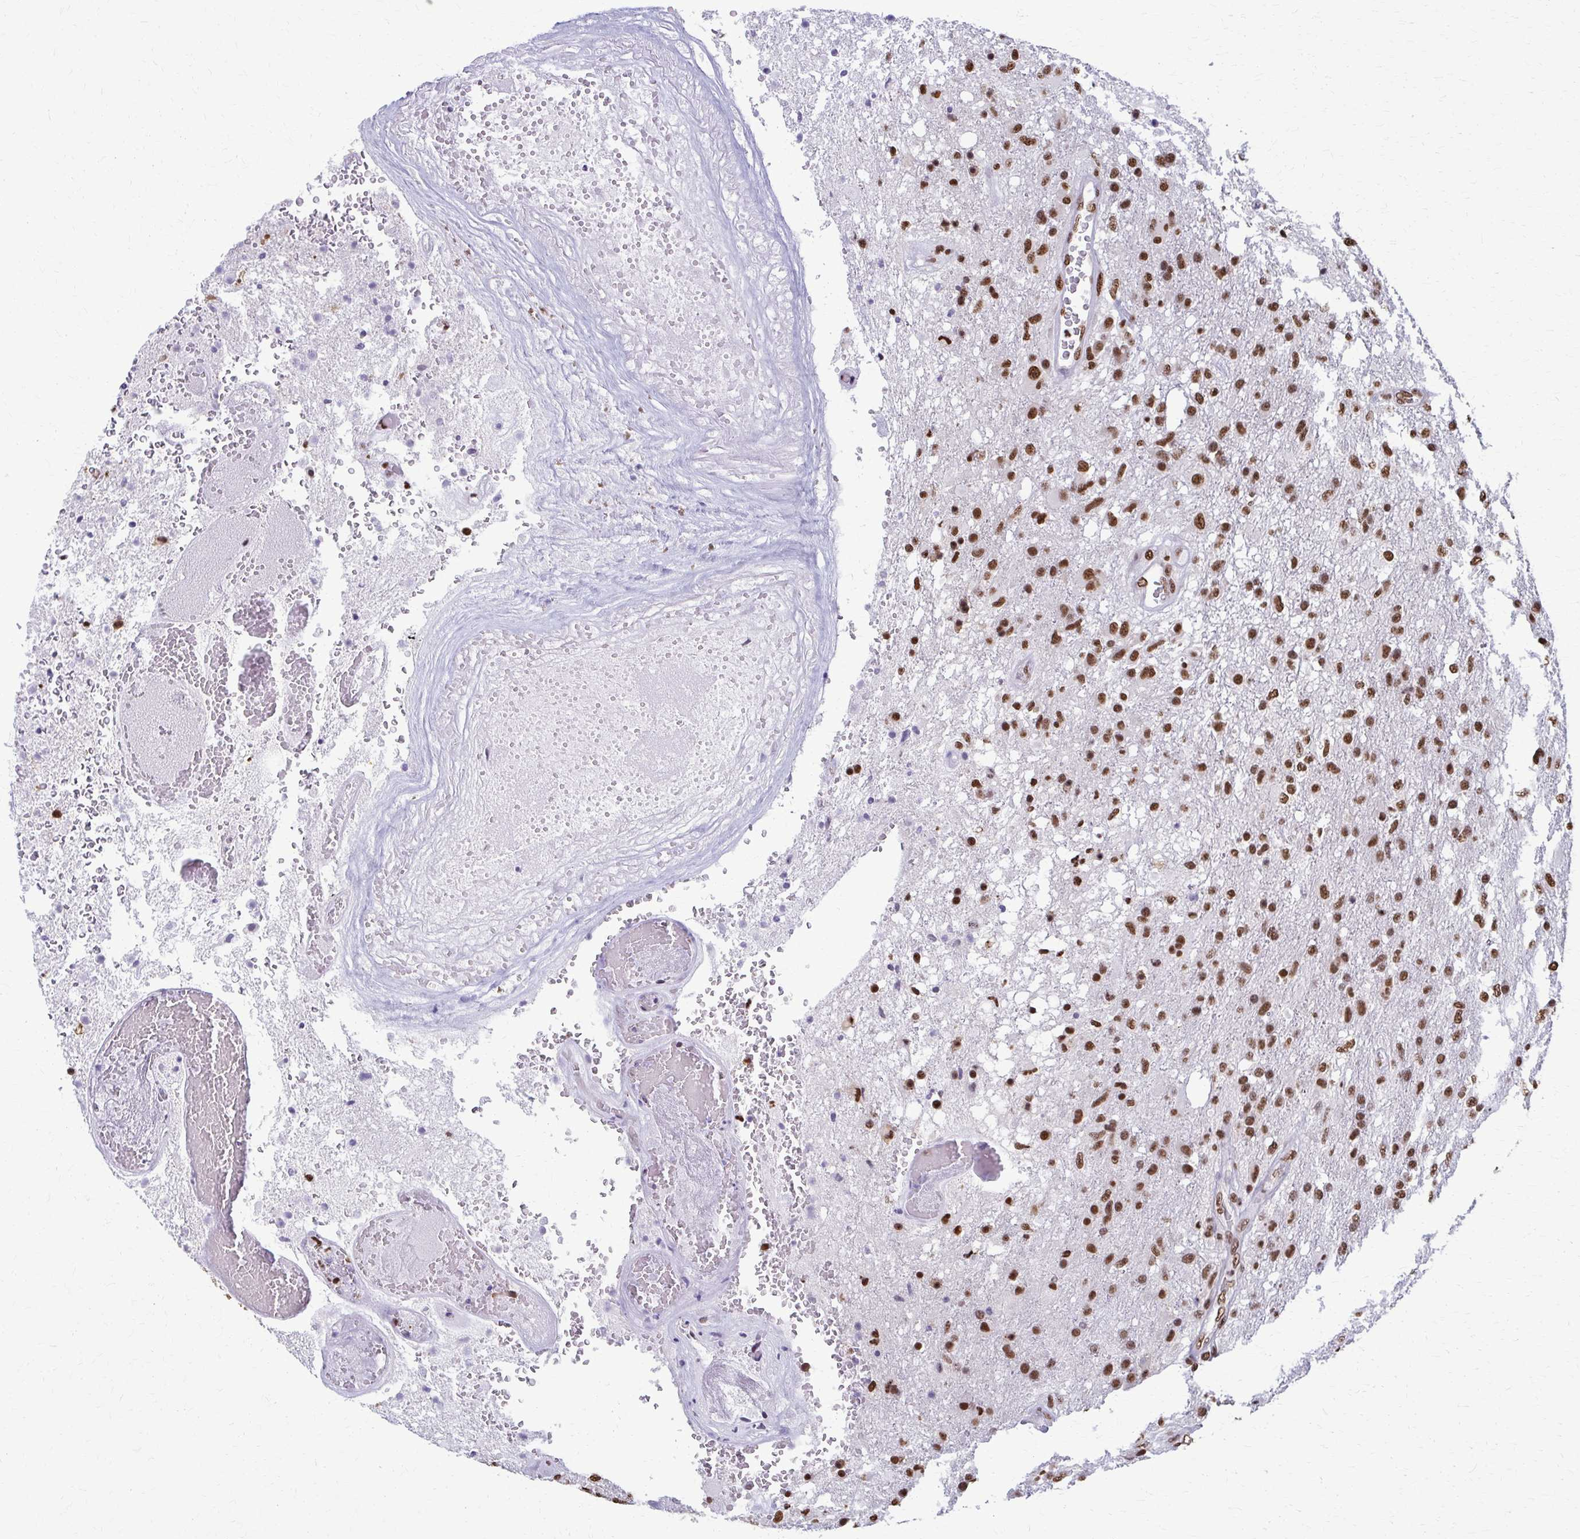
{"staining": {"intensity": "moderate", "quantity": ">75%", "location": "nuclear"}, "tissue": "glioma", "cell_type": "Tumor cells", "image_type": "cancer", "snomed": [{"axis": "morphology", "description": "Glioma, malignant, High grade"}, {"axis": "topography", "description": "Brain"}], "caption": "Malignant glioma (high-grade) stained with IHC exhibits moderate nuclear positivity in about >75% of tumor cells. (Stains: DAB in brown, nuclei in blue, Microscopy: brightfield microscopy at high magnification).", "gene": "SNRPA", "patient": {"sex": "female", "age": 74}}